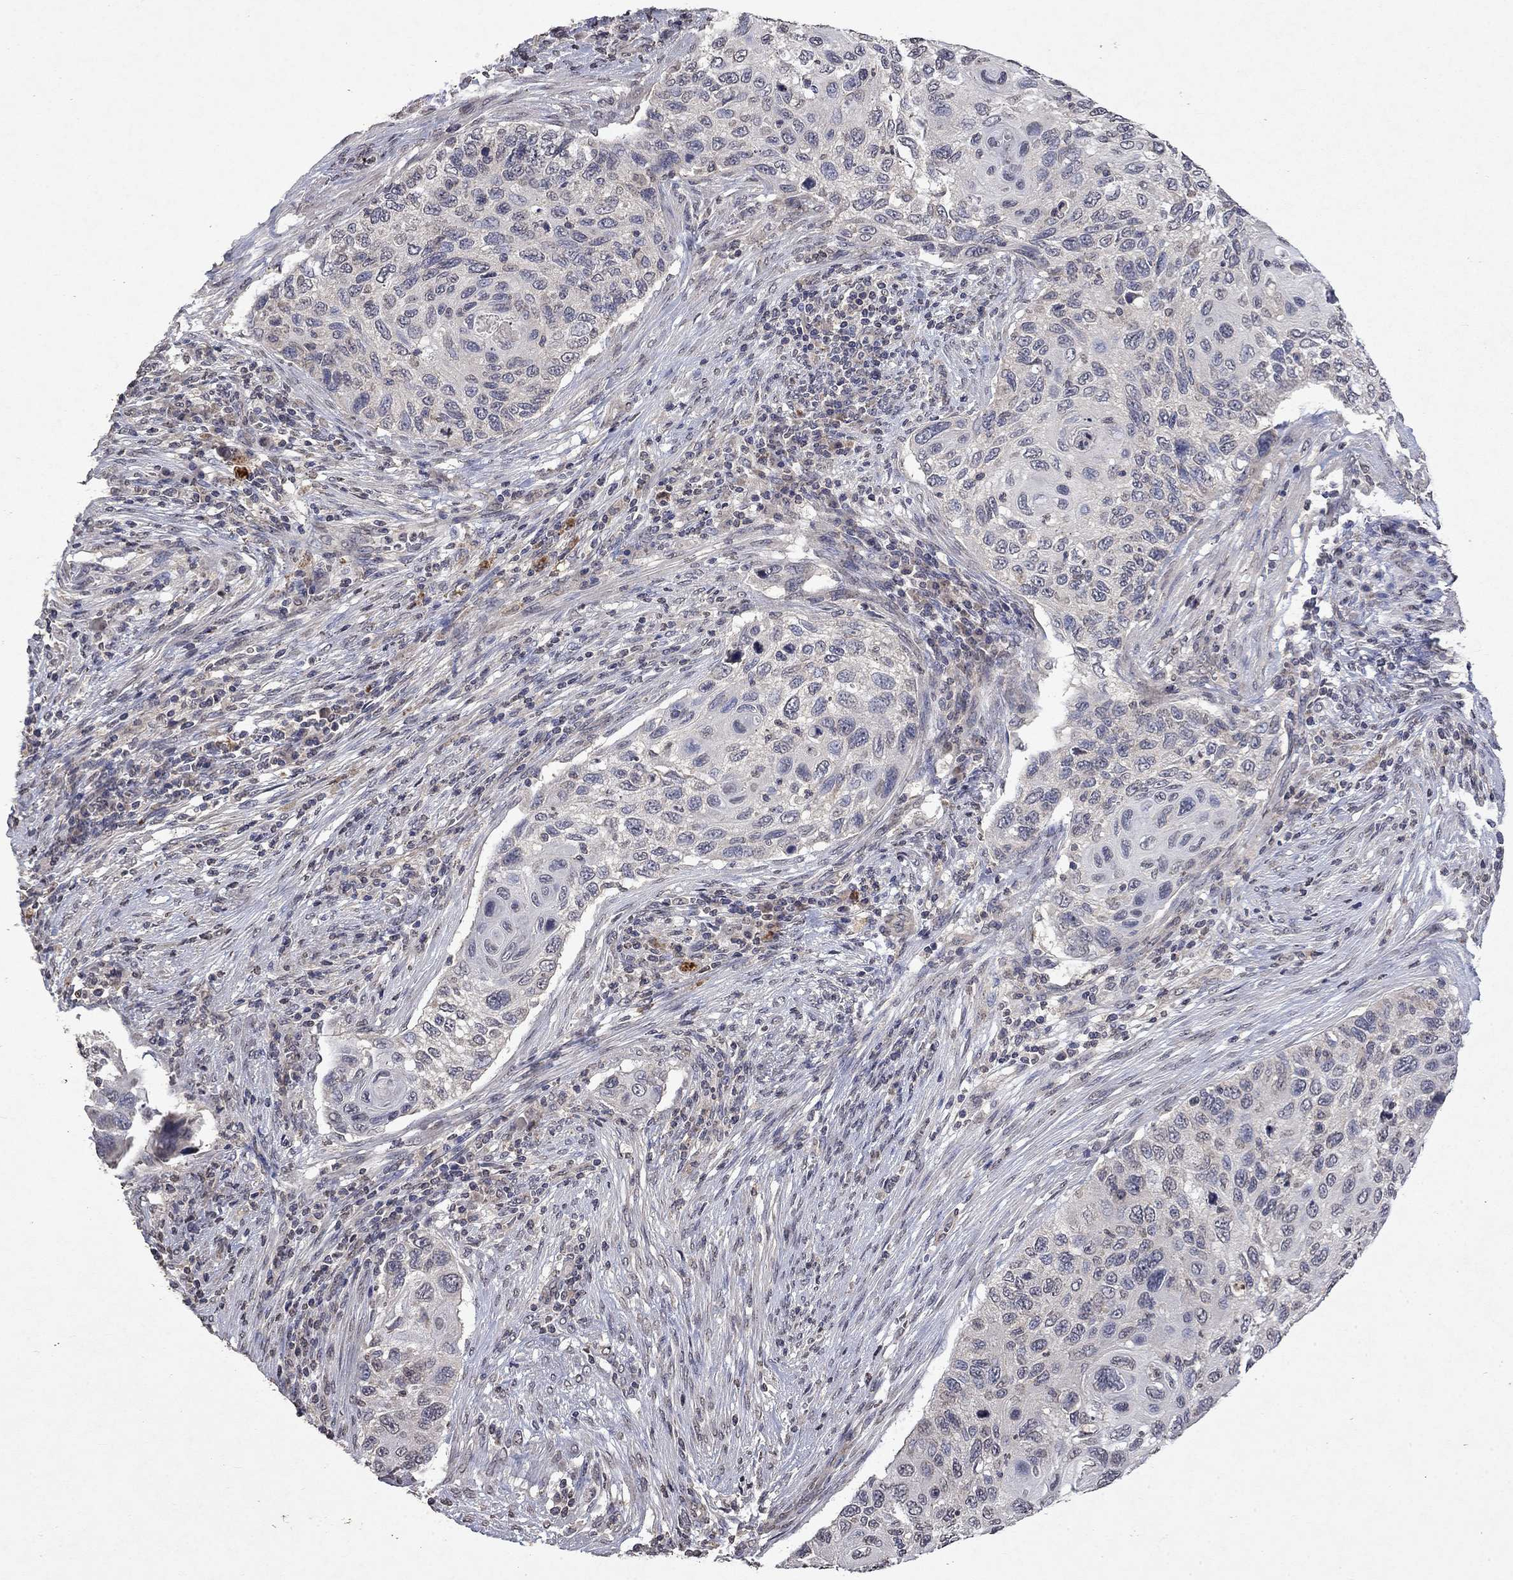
{"staining": {"intensity": "negative", "quantity": "none", "location": "none"}, "tissue": "cervical cancer", "cell_type": "Tumor cells", "image_type": "cancer", "snomed": [{"axis": "morphology", "description": "Squamous cell carcinoma, NOS"}, {"axis": "topography", "description": "Cervix"}], "caption": "Immunohistochemical staining of cervical squamous cell carcinoma reveals no significant expression in tumor cells.", "gene": "TTC38", "patient": {"sex": "female", "age": 70}}